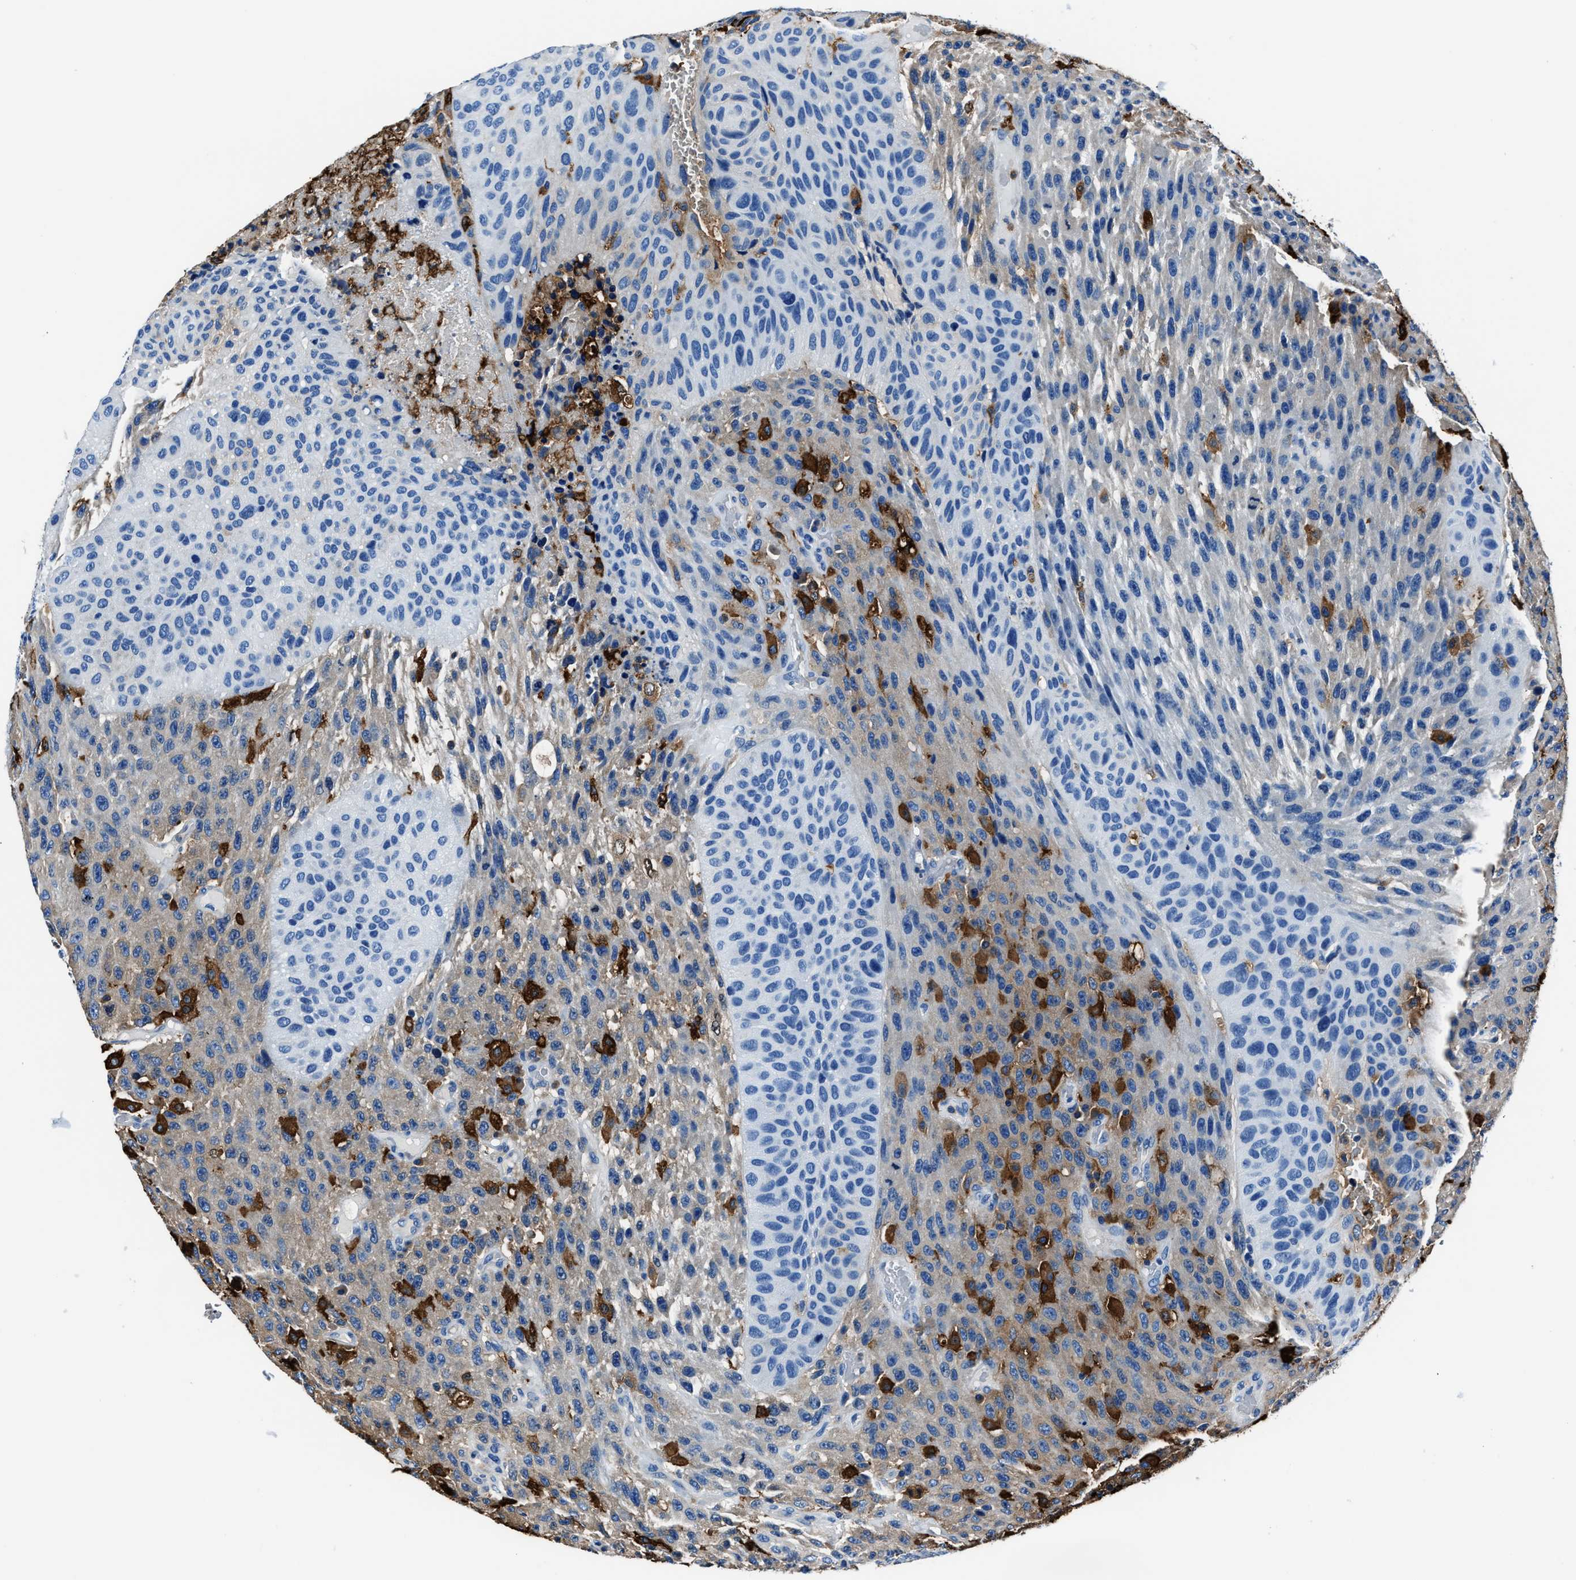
{"staining": {"intensity": "weak", "quantity": "25%-75%", "location": "cytoplasmic/membranous"}, "tissue": "urothelial cancer", "cell_type": "Tumor cells", "image_type": "cancer", "snomed": [{"axis": "morphology", "description": "Urothelial carcinoma, High grade"}, {"axis": "topography", "description": "Urinary bladder"}], "caption": "The image shows a brown stain indicating the presence of a protein in the cytoplasmic/membranous of tumor cells in urothelial carcinoma (high-grade). (DAB IHC, brown staining for protein, blue staining for nuclei).", "gene": "FTL", "patient": {"sex": "male", "age": 66}}